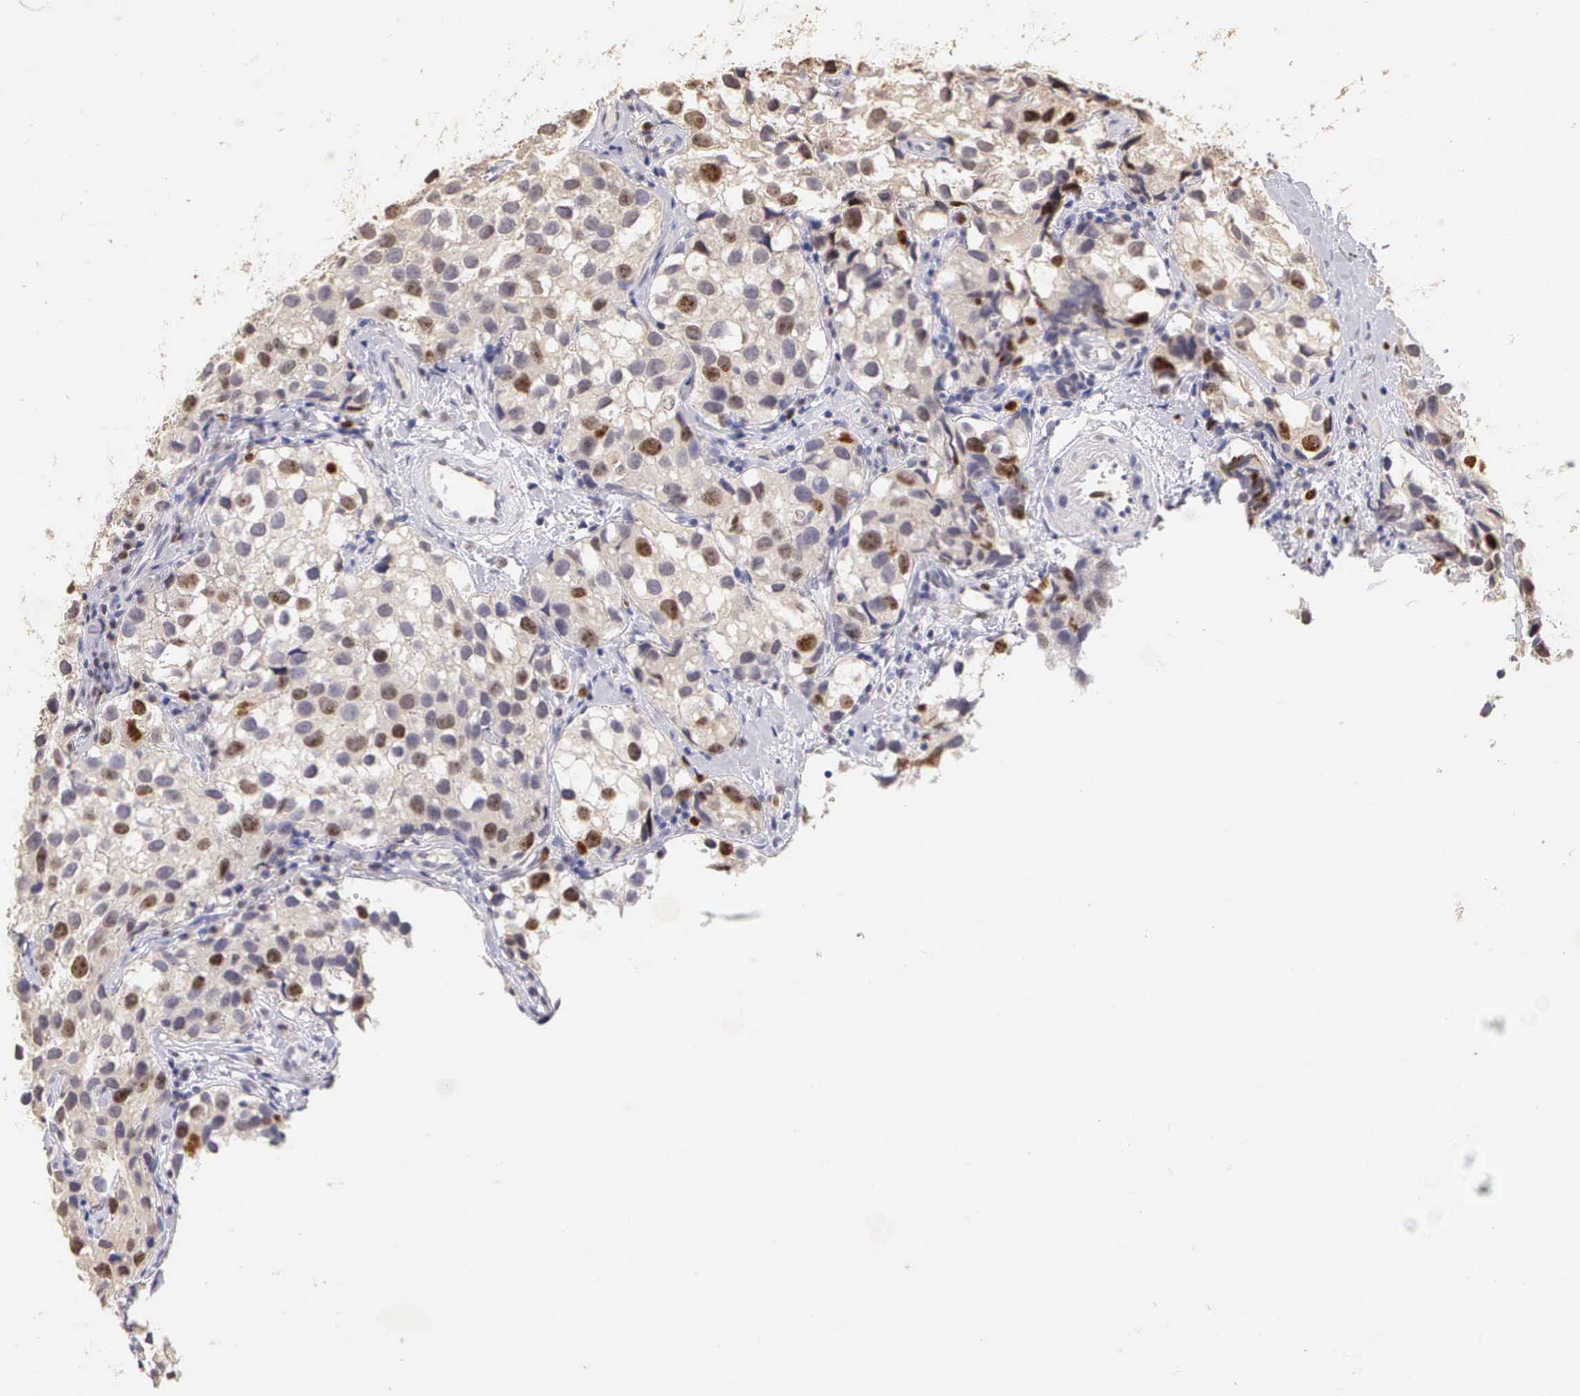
{"staining": {"intensity": "moderate", "quantity": "25%-75%", "location": "nuclear"}, "tissue": "testis cancer", "cell_type": "Tumor cells", "image_type": "cancer", "snomed": [{"axis": "morphology", "description": "Seminoma, NOS"}, {"axis": "topography", "description": "Testis"}], "caption": "Immunohistochemistry (IHC) (DAB (3,3'-diaminobenzidine)) staining of human seminoma (testis) demonstrates moderate nuclear protein staining in about 25%-75% of tumor cells.", "gene": "MKI67", "patient": {"sex": "male", "age": 39}}